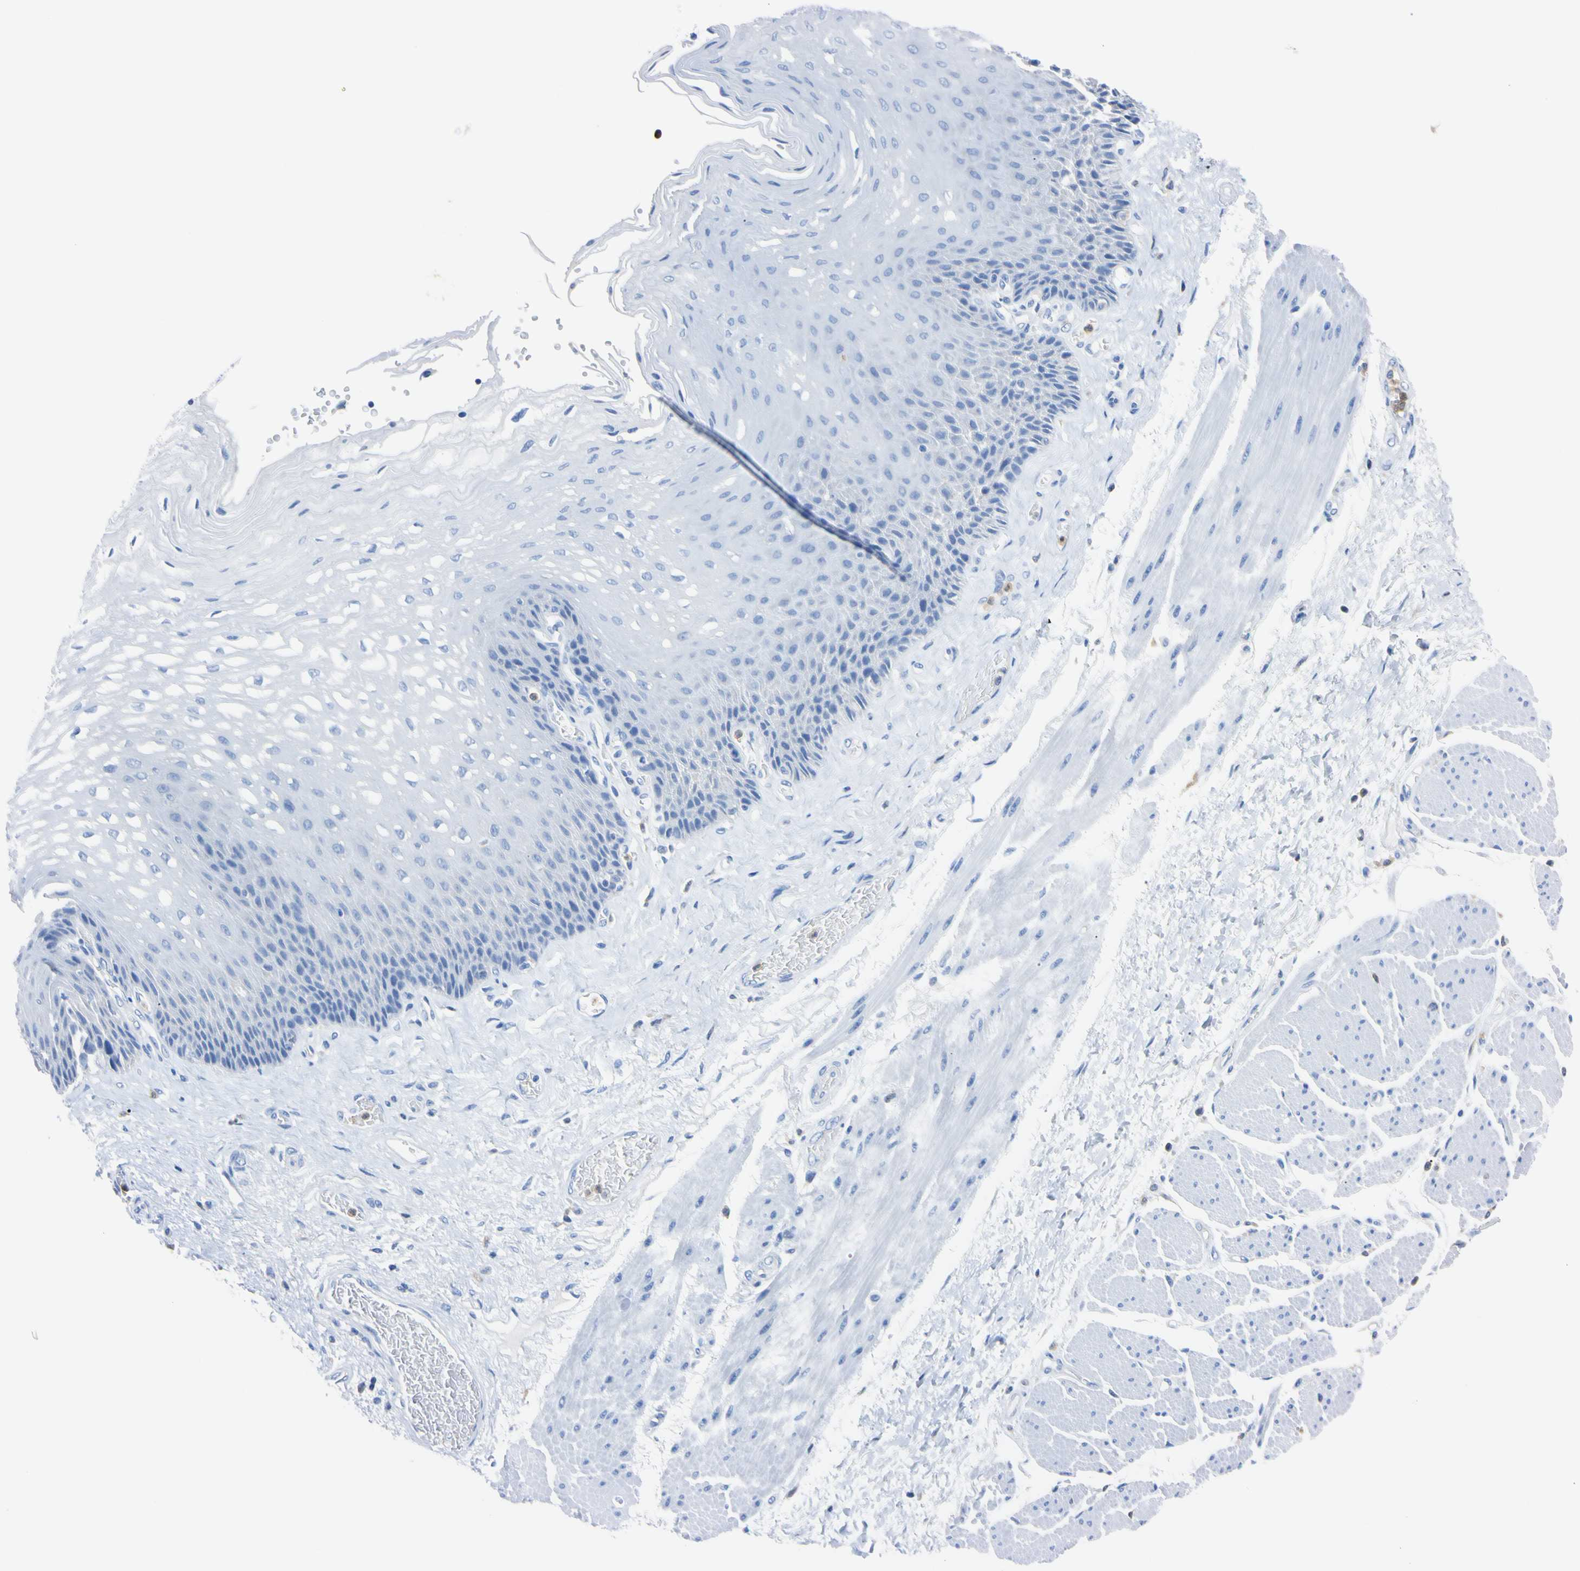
{"staining": {"intensity": "negative", "quantity": "none", "location": "none"}, "tissue": "esophagus", "cell_type": "Squamous epithelial cells", "image_type": "normal", "snomed": [{"axis": "morphology", "description": "Normal tissue, NOS"}, {"axis": "topography", "description": "Esophagus"}], "caption": "This is an immunohistochemistry (IHC) histopathology image of normal esophagus. There is no expression in squamous epithelial cells.", "gene": "NCF4", "patient": {"sex": "female", "age": 72}}